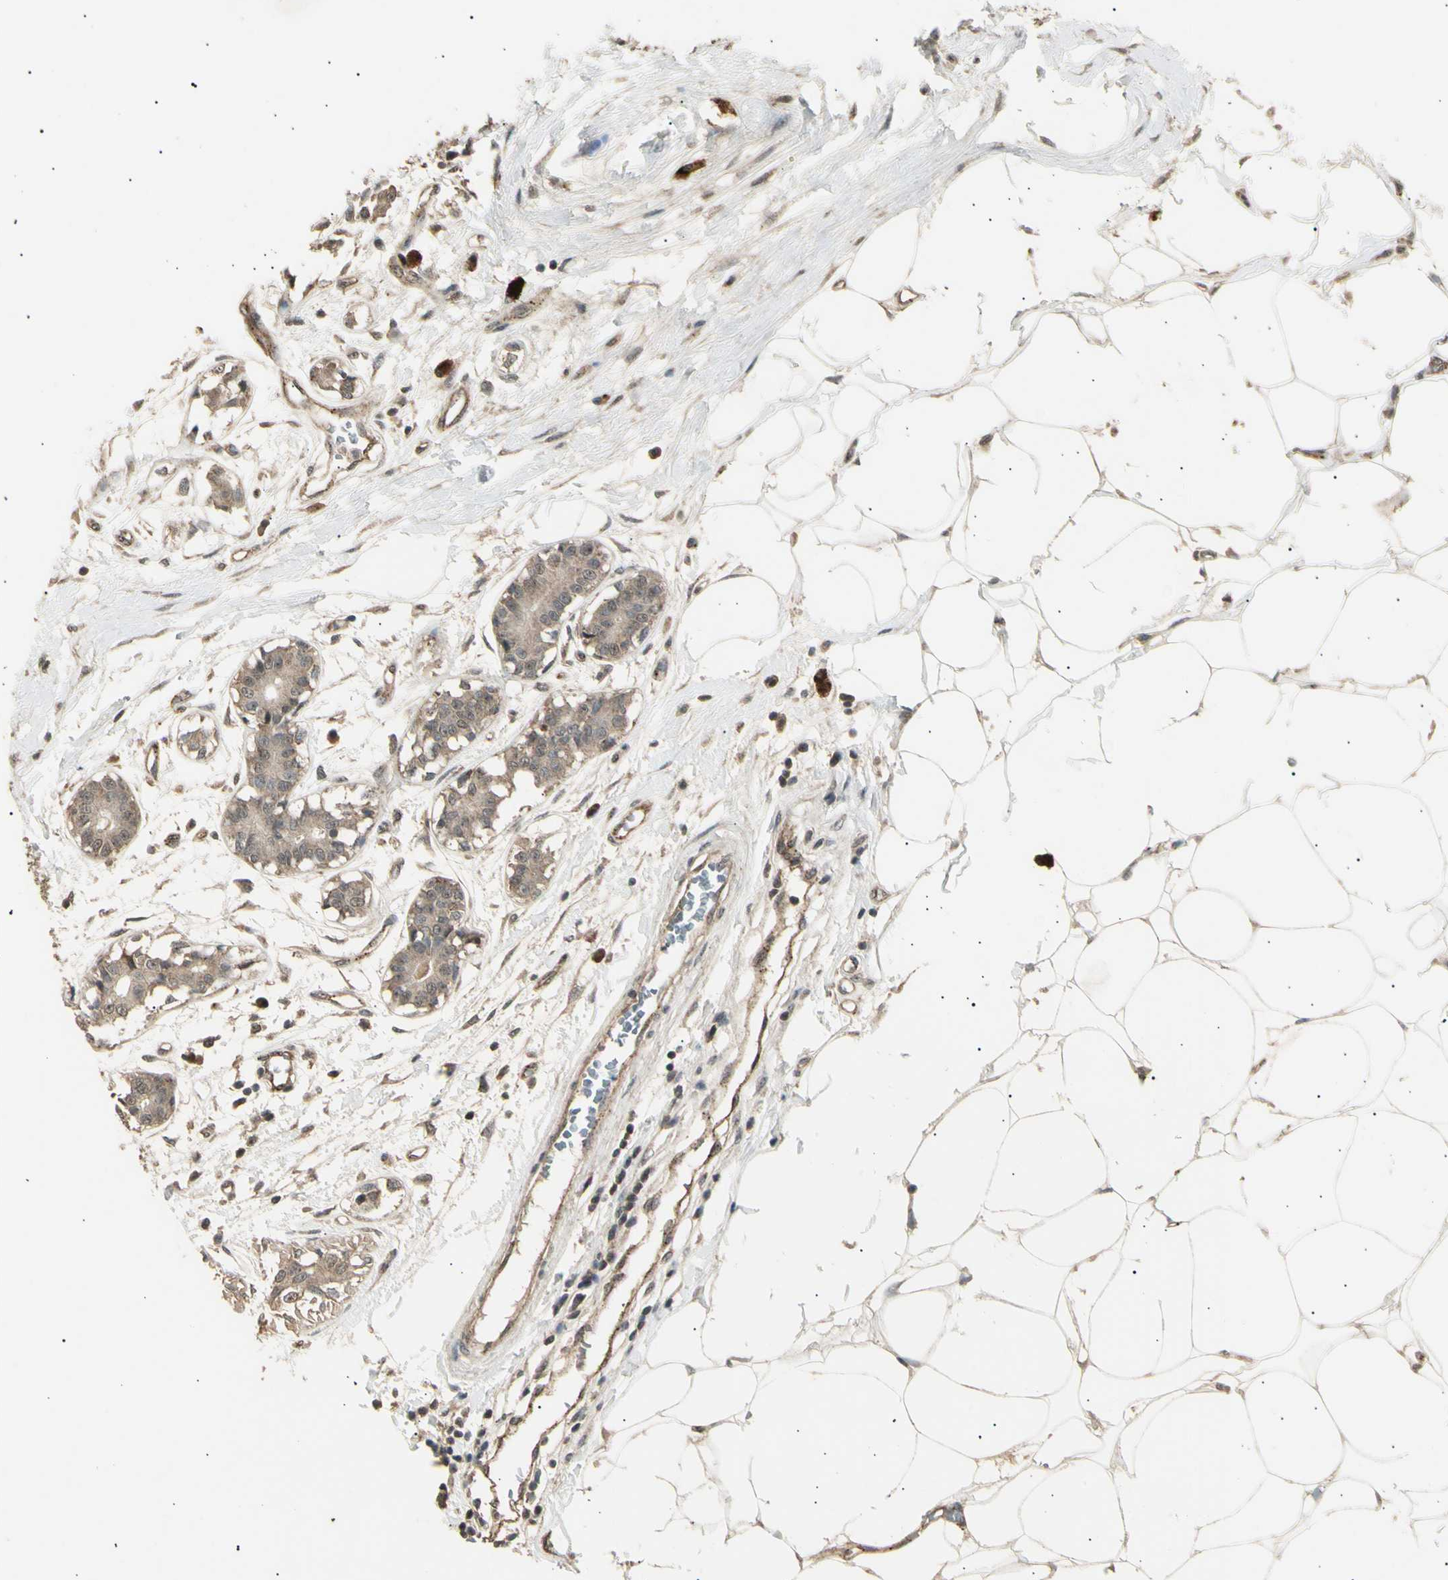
{"staining": {"intensity": "weak", "quantity": ">75%", "location": "cytoplasmic/membranous"}, "tissue": "breast cancer", "cell_type": "Tumor cells", "image_type": "cancer", "snomed": [{"axis": "morphology", "description": "Duct carcinoma"}, {"axis": "topography", "description": "Breast"}], "caption": "Protein expression analysis of human breast cancer (infiltrating ductal carcinoma) reveals weak cytoplasmic/membranous staining in about >75% of tumor cells.", "gene": "NUAK2", "patient": {"sex": "female", "age": 40}}